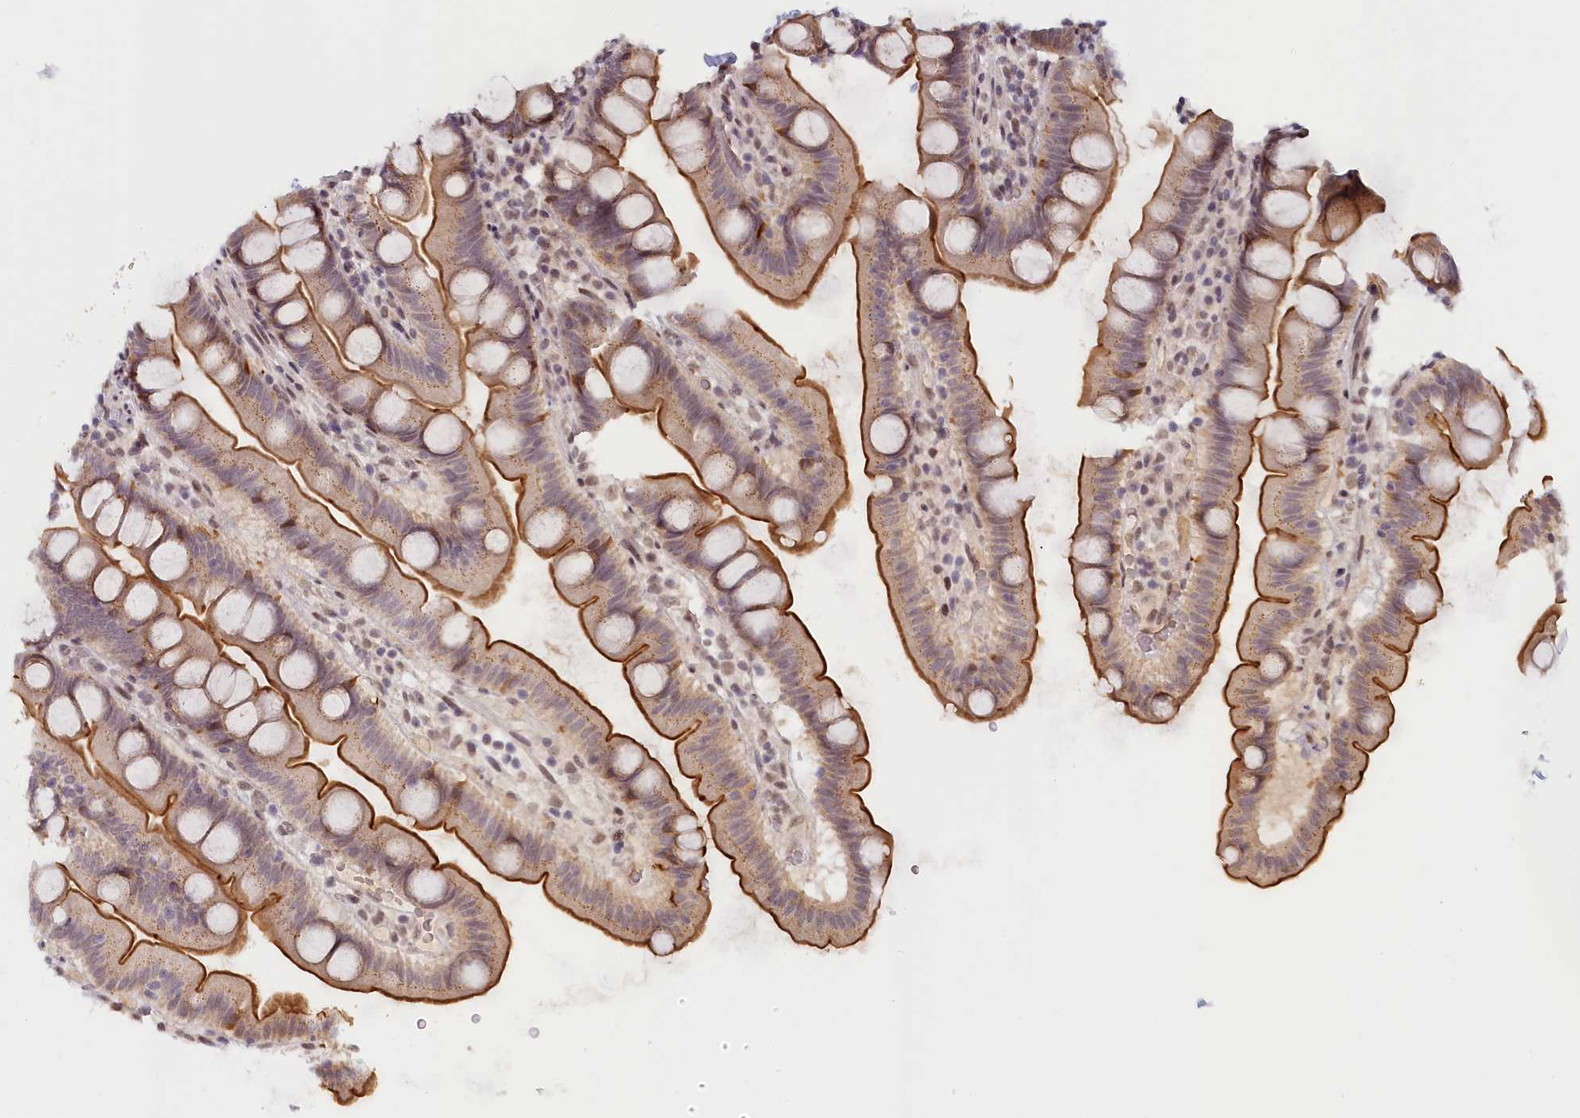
{"staining": {"intensity": "strong", "quantity": "25%-75%", "location": "cytoplasmic/membranous"}, "tissue": "small intestine", "cell_type": "Glandular cells", "image_type": "normal", "snomed": [{"axis": "morphology", "description": "Normal tissue, NOS"}, {"axis": "topography", "description": "Small intestine"}], "caption": "Immunohistochemistry micrograph of normal human small intestine stained for a protein (brown), which exhibits high levels of strong cytoplasmic/membranous expression in approximately 25%-75% of glandular cells.", "gene": "SEC31B", "patient": {"sex": "female", "age": 68}}